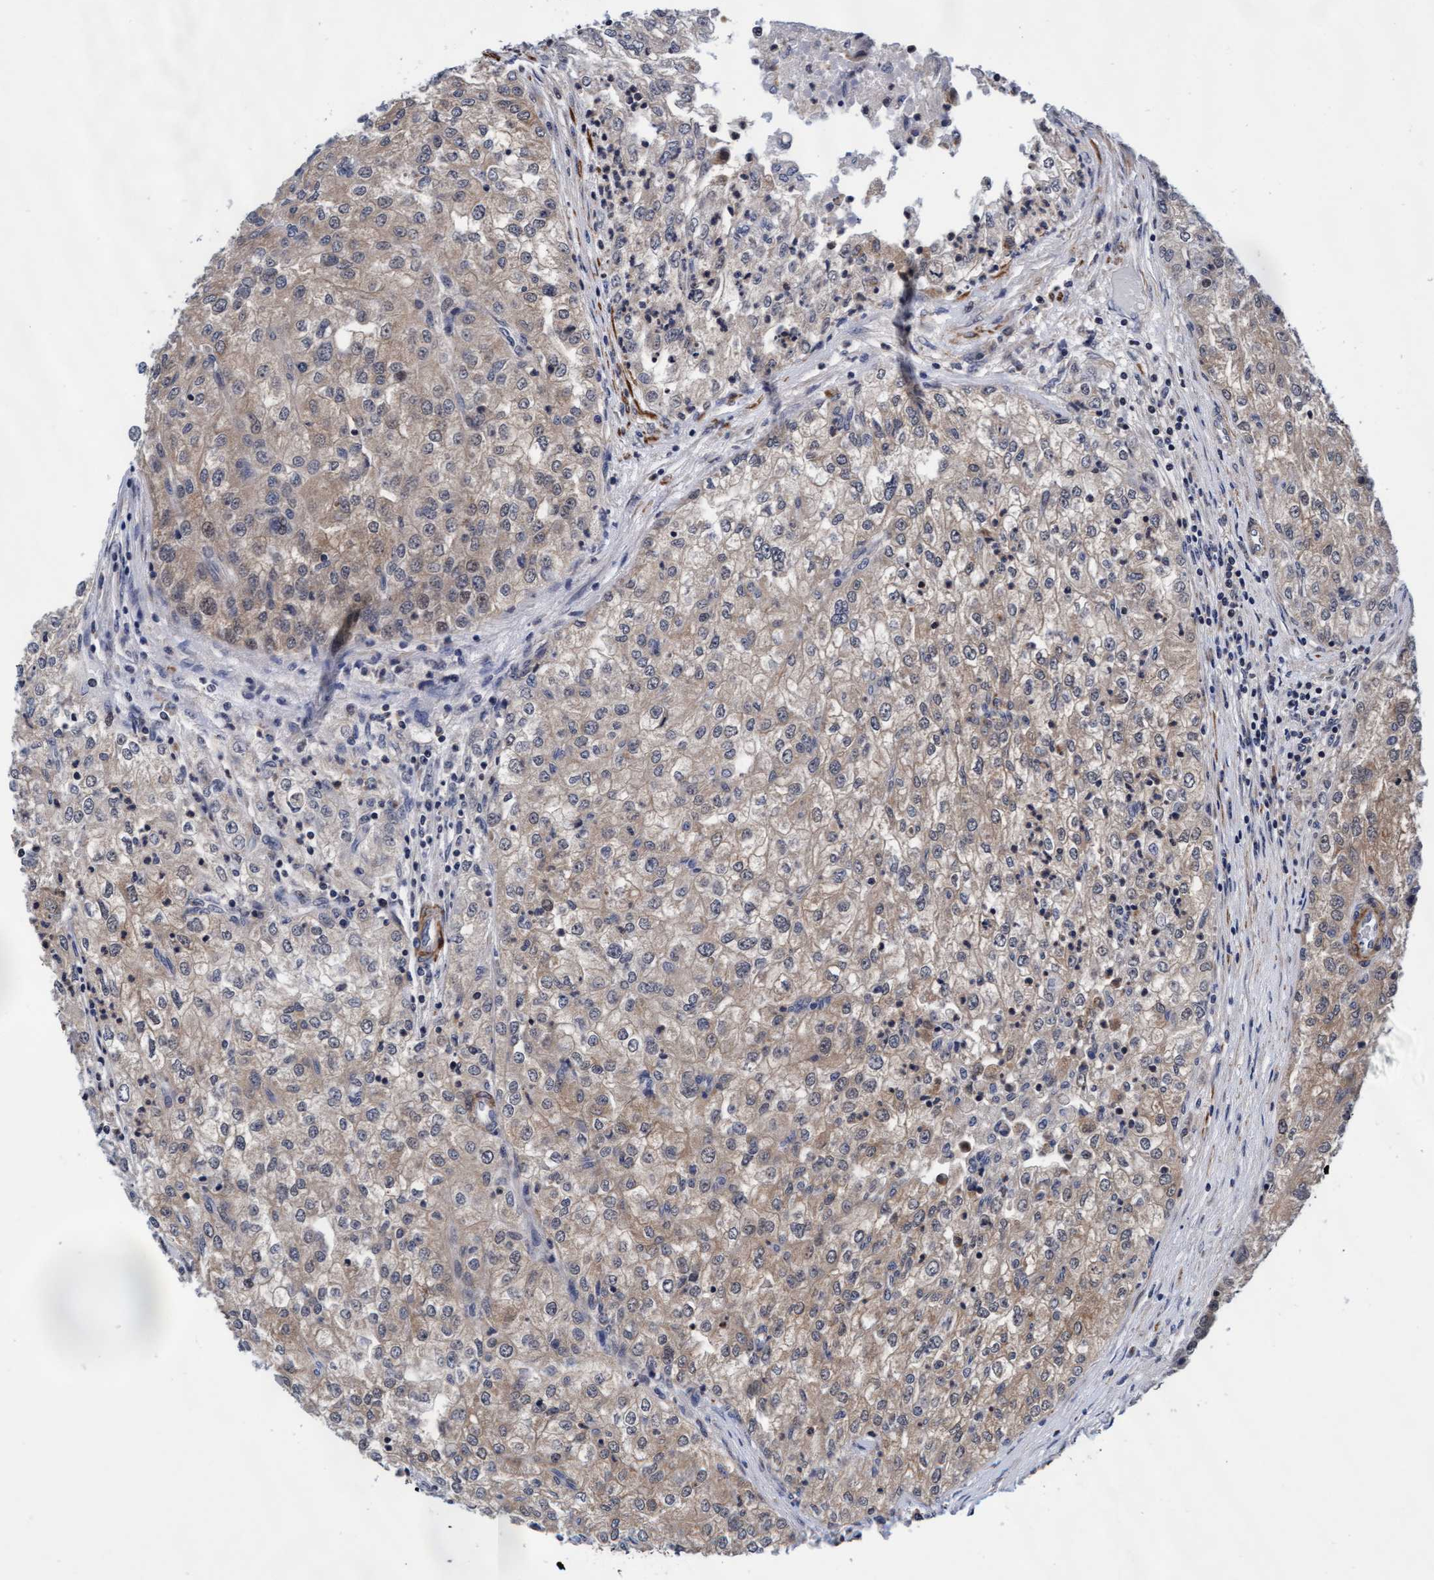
{"staining": {"intensity": "weak", "quantity": ">75%", "location": "cytoplasmic/membranous"}, "tissue": "renal cancer", "cell_type": "Tumor cells", "image_type": "cancer", "snomed": [{"axis": "morphology", "description": "Adenocarcinoma, NOS"}, {"axis": "topography", "description": "Kidney"}], "caption": "Adenocarcinoma (renal) was stained to show a protein in brown. There is low levels of weak cytoplasmic/membranous staining in approximately >75% of tumor cells.", "gene": "EFCAB13", "patient": {"sex": "female", "age": 54}}